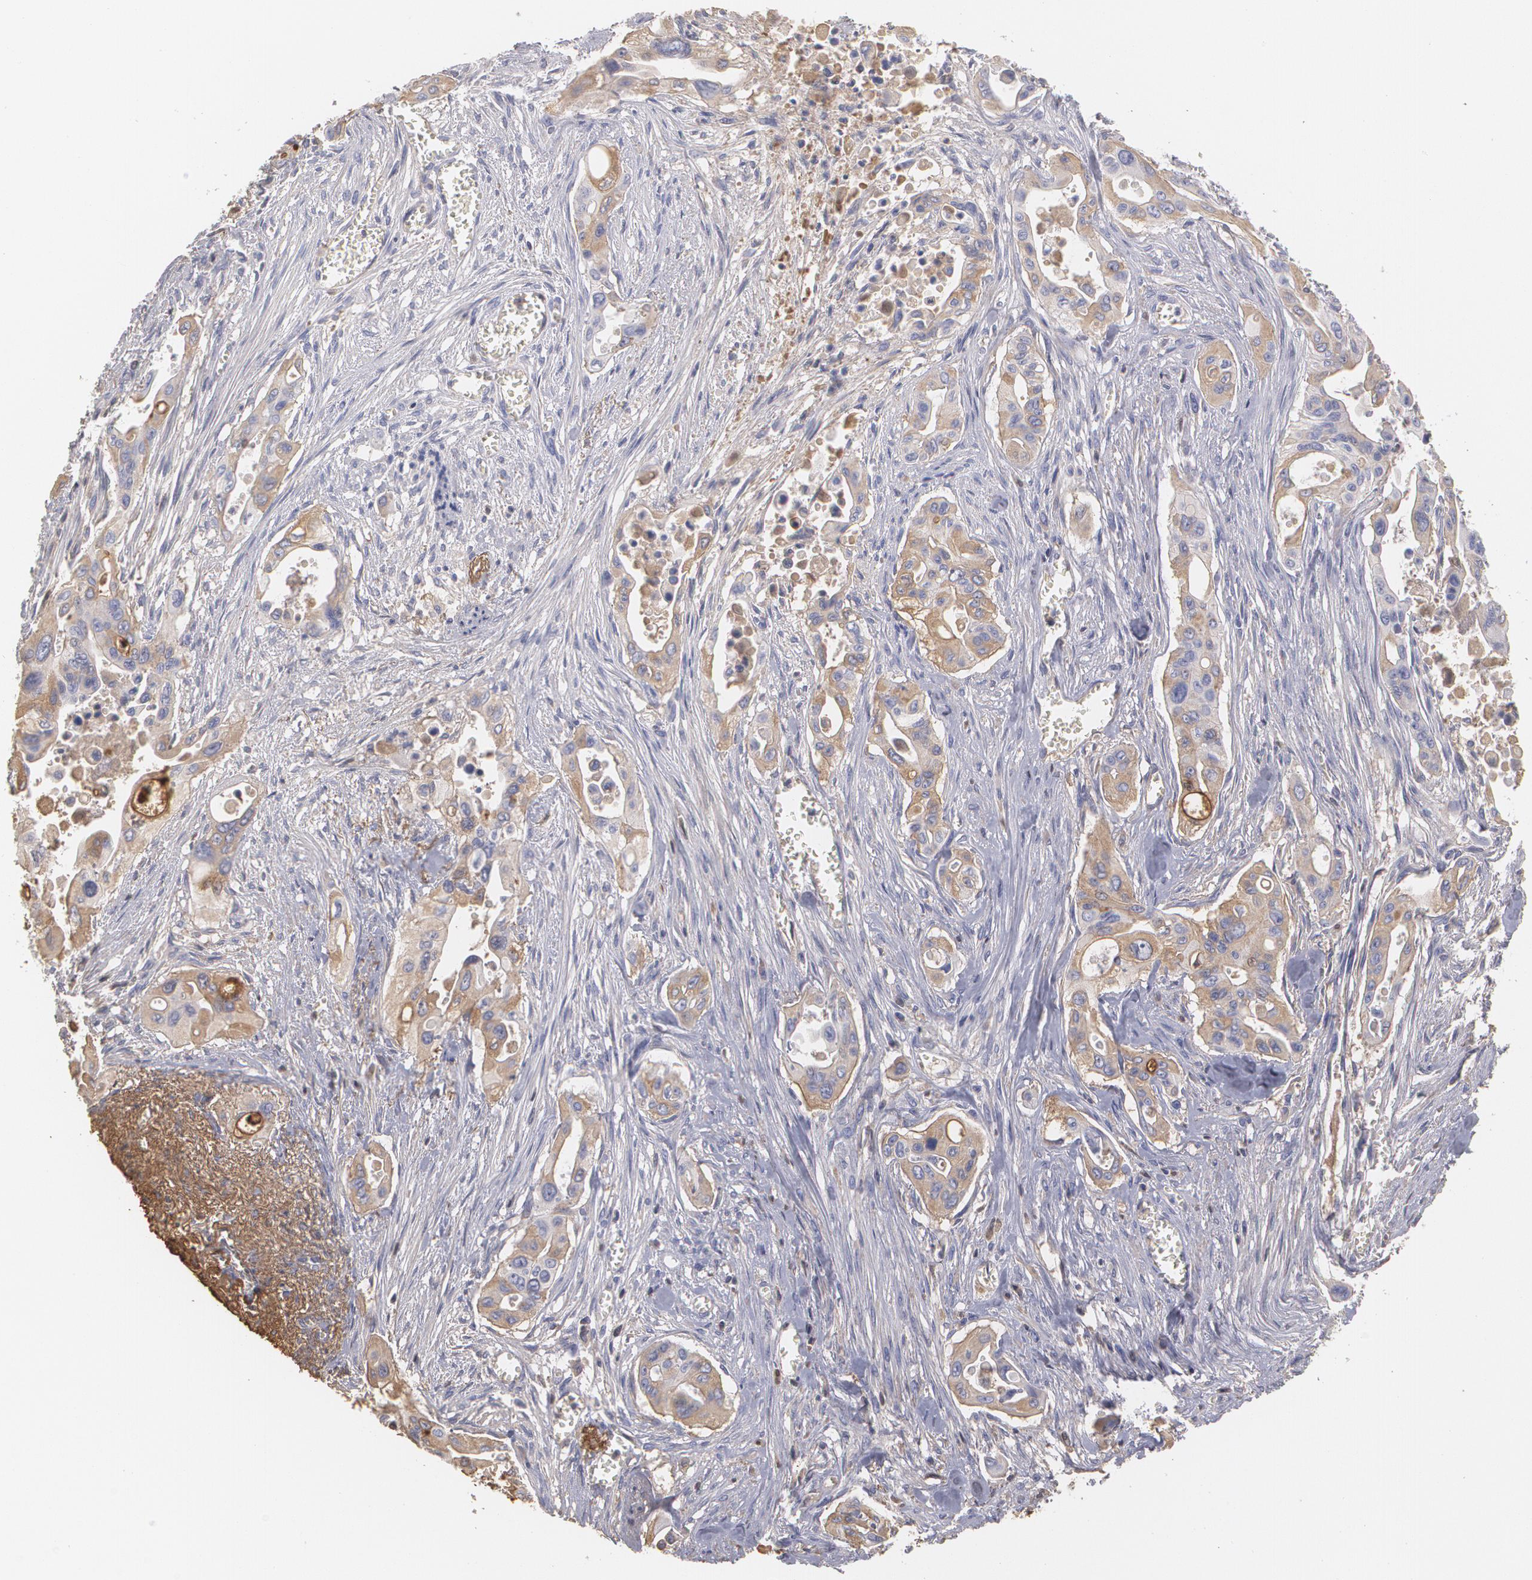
{"staining": {"intensity": "weak", "quantity": "25%-75%", "location": "cytoplasmic/membranous"}, "tissue": "pancreatic cancer", "cell_type": "Tumor cells", "image_type": "cancer", "snomed": [{"axis": "morphology", "description": "Adenocarcinoma, NOS"}, {"axis": "topography", "description": "Pancreas"}], "caption": "A brown stain shows weak cytoplasmic/membranous expression of a protein in pancreatic adenocarcinoma tumor cells.", "gene": "SERPINA1", "patient": {"sex": "male", "age": 77}}